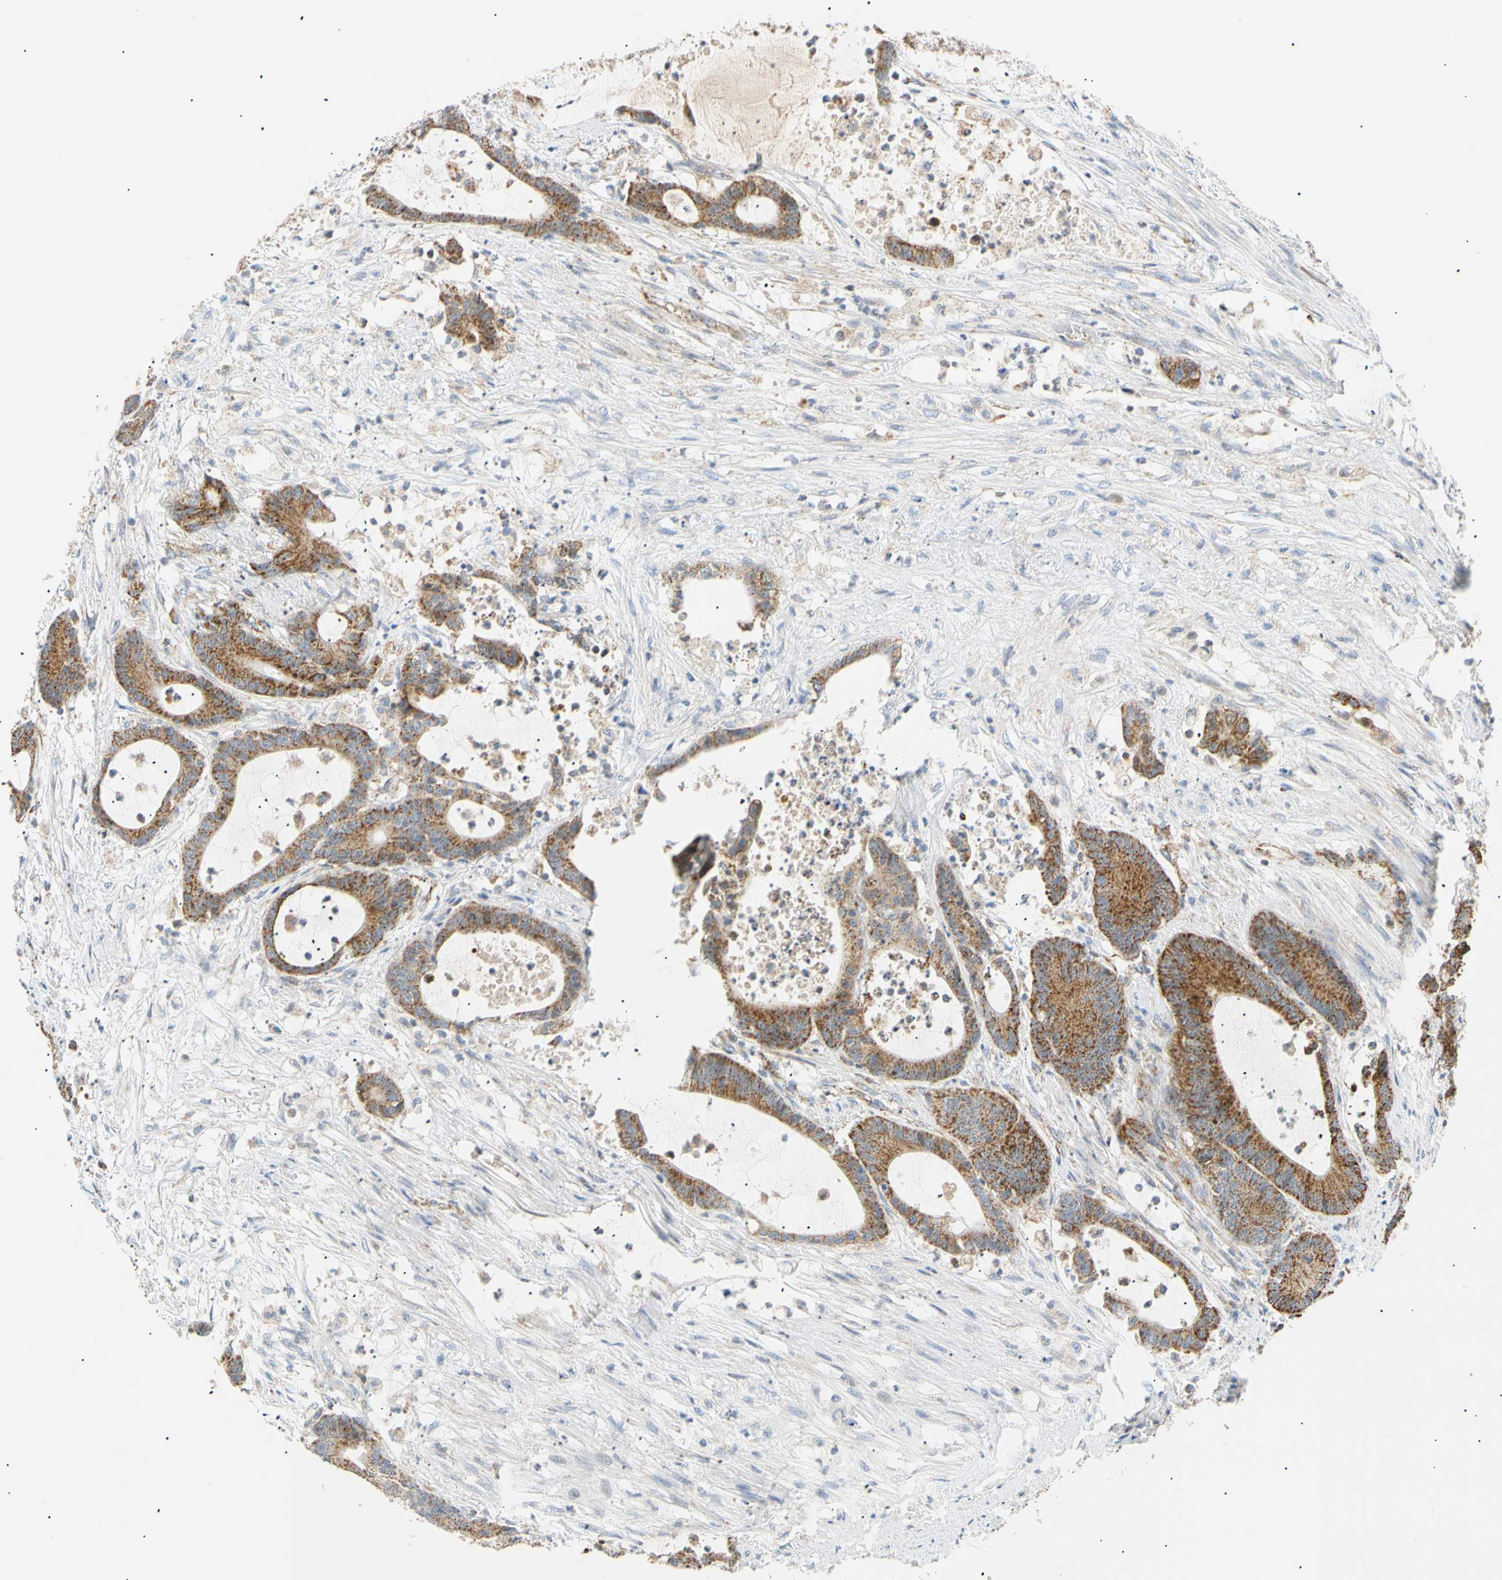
{"staining": {"intensity": "strong", "quantity": ">75%", "location": "cytoplasmic/membranous"}, "tissue": "colorectal cancer", "cell_type": "Tumor cells", "image_type": "cancer", "snomed": [{"axis": "morphology", "description": "Adenocarcinoma, NOS"}, {"axis": "topography", "description": "Colon"}], "caption": "Strong cytoplasmic/membranous expression is appreciated in about >75% of tumor cells in colorectal cancer (adenocarcinoma).", "gene": "ACAT1", "patient": {"sex": "female", "age": 84}}